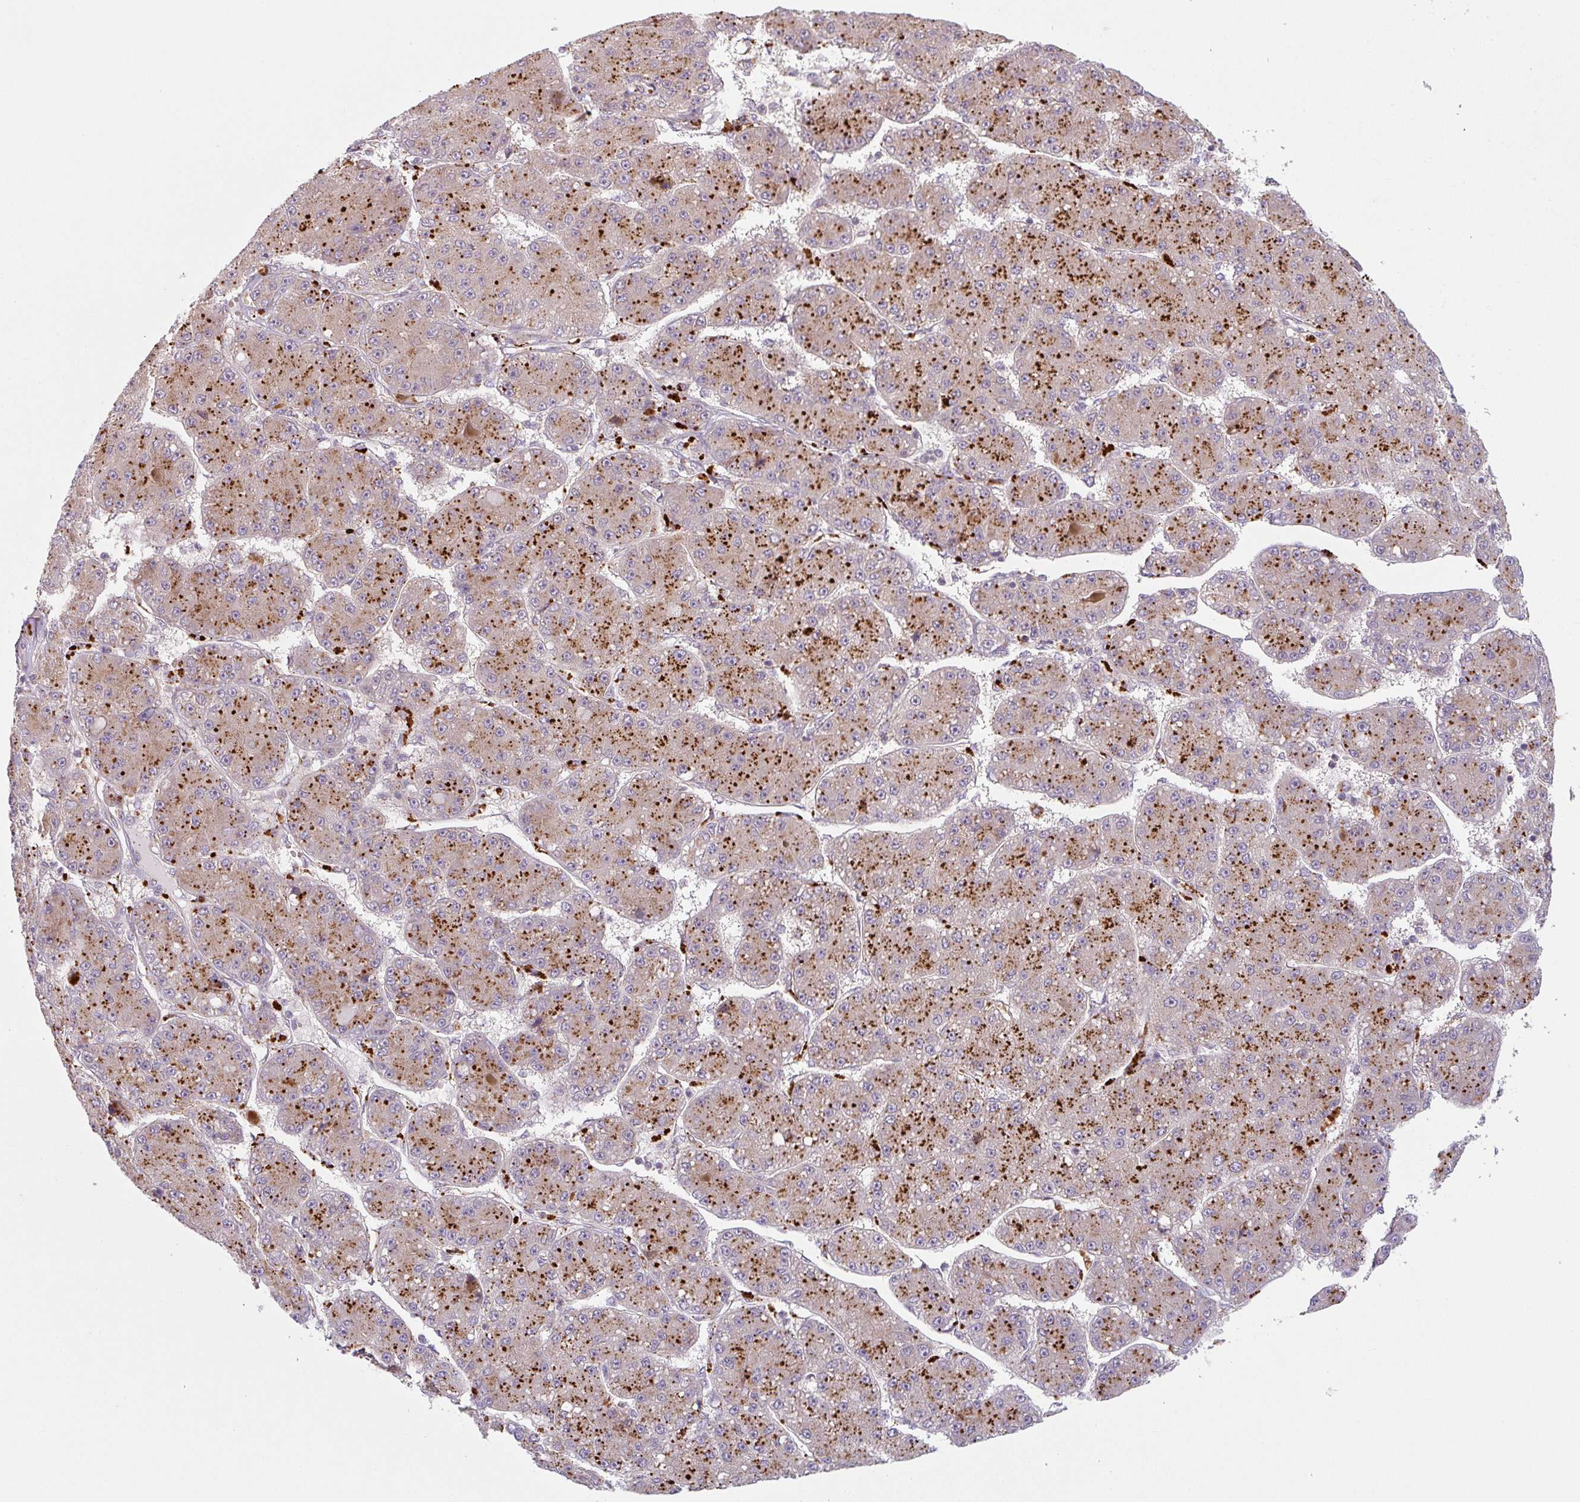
{"staining": {"intensity": "strong", "quantity": ">75%", "location": "cytoplasmic/membranous"}, "tissue": "liver cancer", "cell_type": "Tumor cells", "image_type": "cancer", "snomed": [{"axis": "morphology", "description": "Carcinoma, Hepatocellular, NOS"}, {"axis": "topography", "description": "Liver"}], "caption": "High-magnification brightfield microscopy of hepatocellular carcinoma (liver) stained with DAB (3,3'-diaminobenzidine) (brown) and counterstained with hematoxylin (blue). tumor cells exhibit strong cytoplasmic/membranous staining is present in about>75% of cells.", "gene": "GVQW3", "patient": {"sex": "male", "age": 67}}